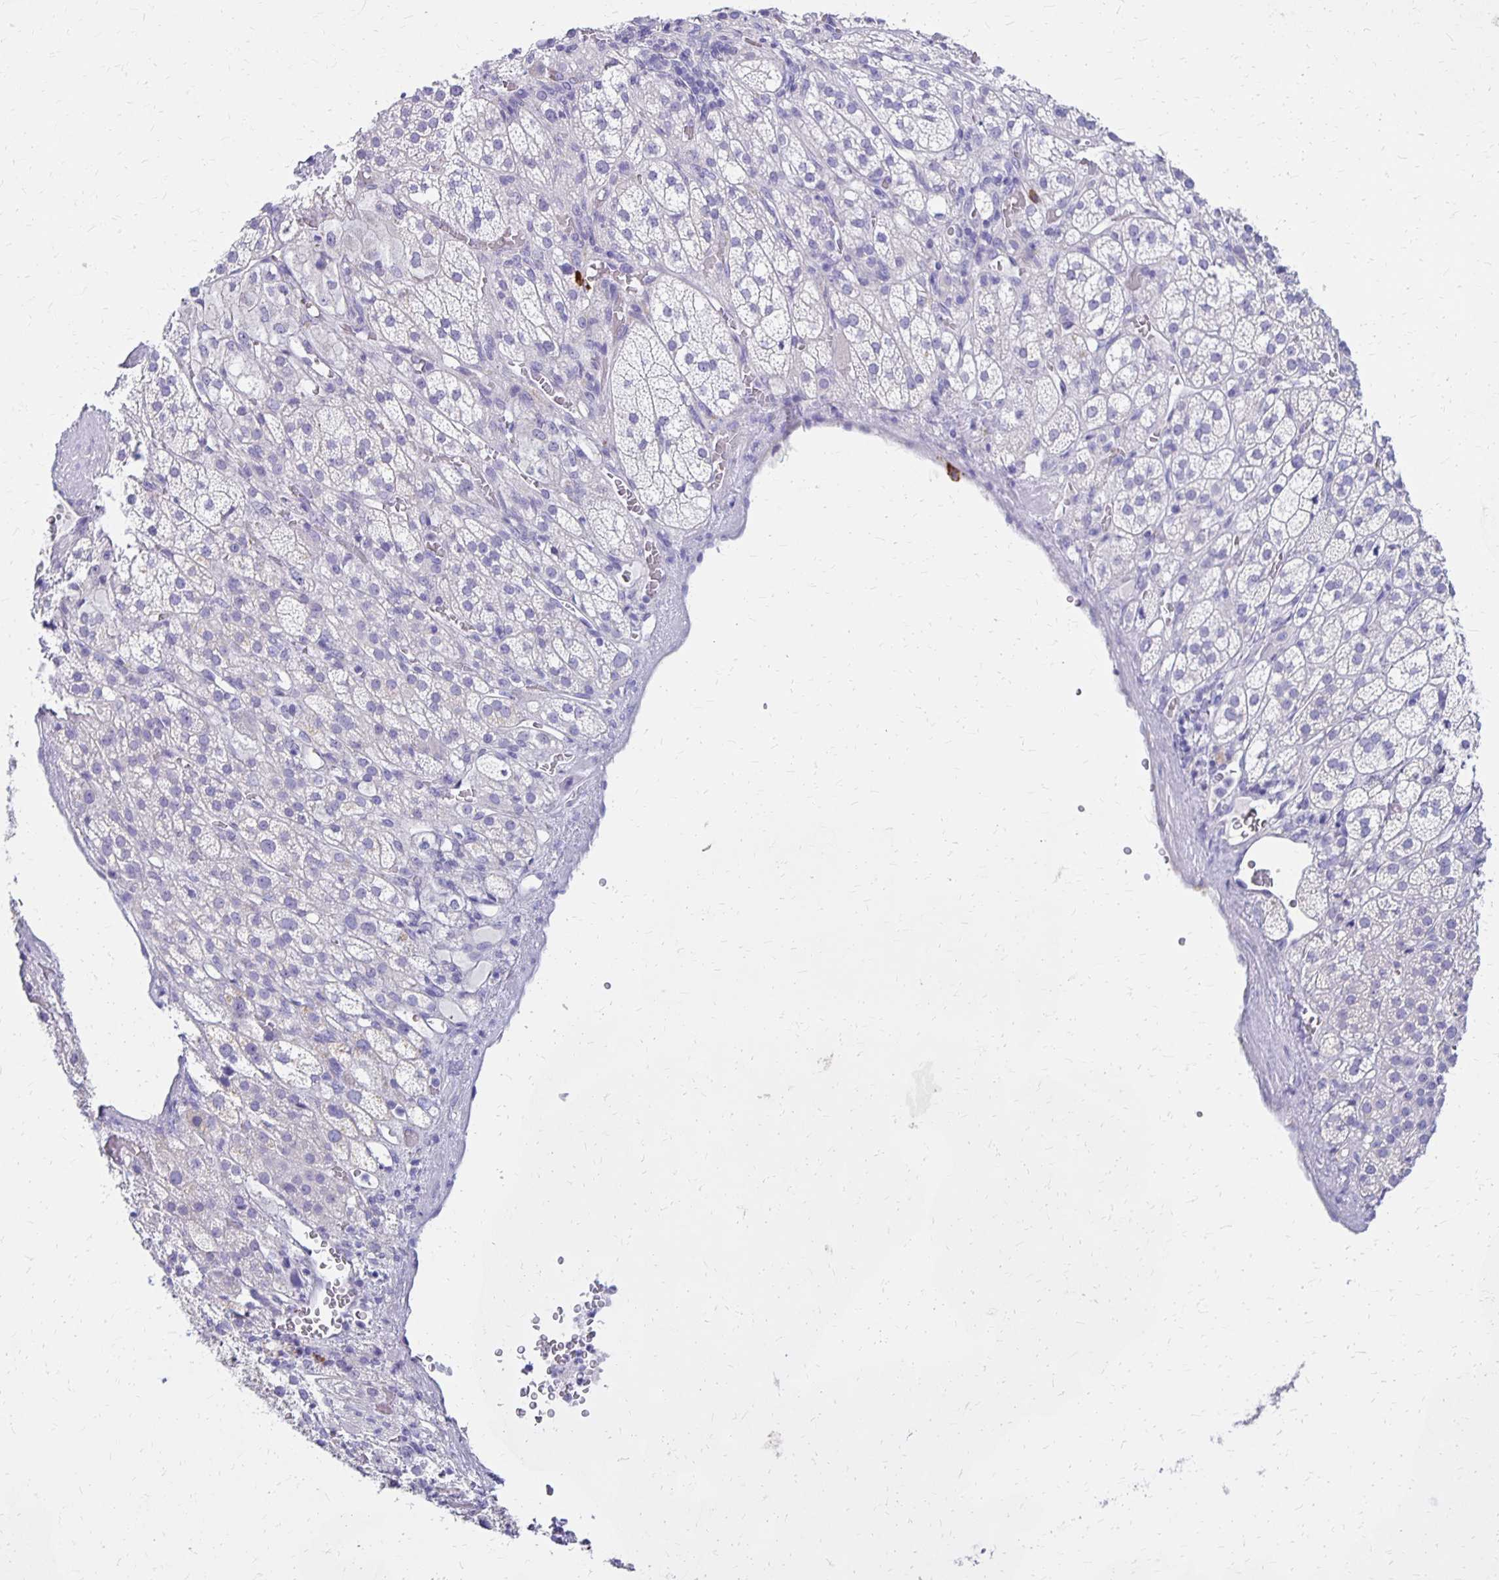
{"staining": {"intensity": "weak", "quantity": "<25%", "location": "cytoplasmic/membranous"}, "tissue": "adrenal gland", "cell_type": "Glandular cells", "image_type": "normal", "snomed": [{"axis": "morphology", "description": "Normal tissue, NOS"}, {"axis": "topography", "description": "Adrenal gland"}], "caption": "A high-resolution histopathology image shows IHC staining of normal adrenal gland, which reveals no significant staining in glandular cells. (IHC, brightfield microscopy, high magnification).", "gene": "FNTB", "patient": {"sex": "female", "age": 60}}